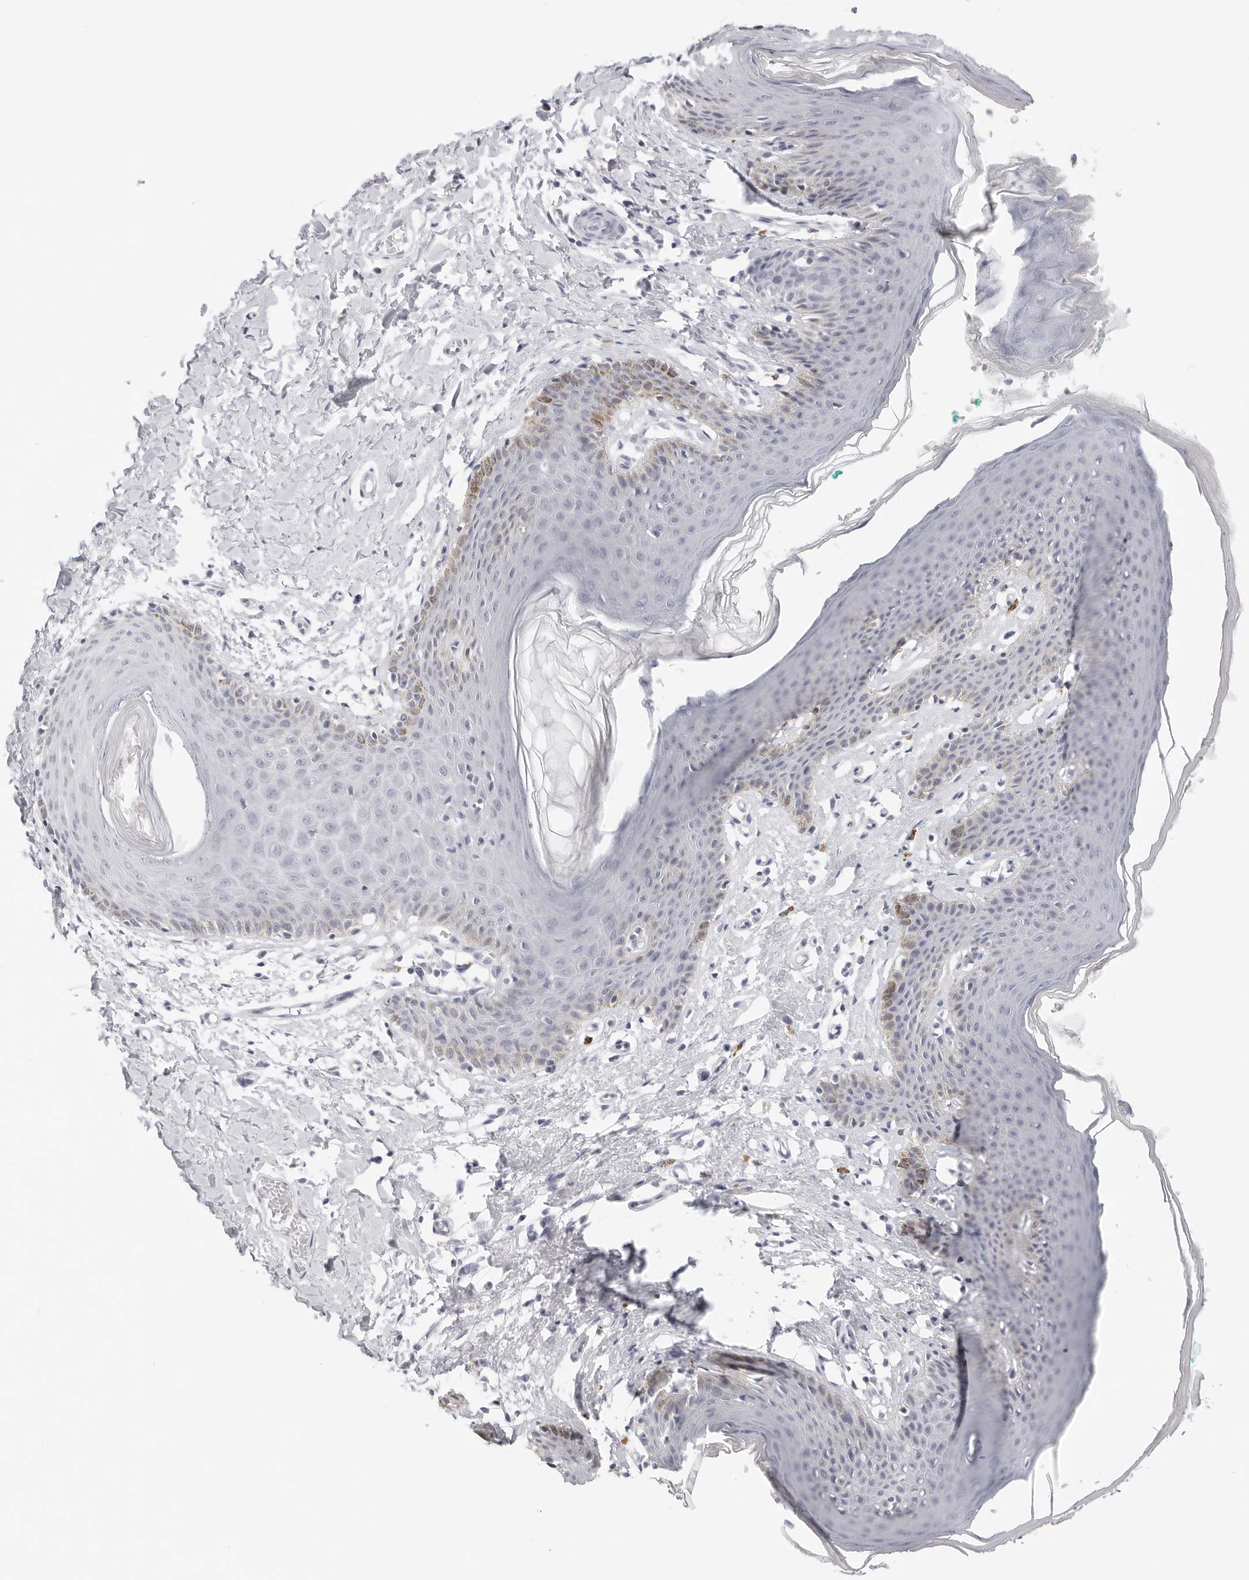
{"staining": {"intensity": "moderate", "quantity": "<25%", "location": "cytoplasmic/membranous"}, "tissue": "skin", "cell_type": "Epidermal cells", "image_type": "normal", "snomed": [{"axis": "morphology", "description": "Normal tissue, NOS"}, {"axis": "topography", "description": "Vulva"}], "caption": "Immunohistochemistry (DAB) staining of unremarkable skin exhibits moderate cytoplasmic/membranous protein positivity in about <25% of epidermal cells. (Stains: DAB in brown, nuclei in blue, Microscopy: brightfield microscopy at high magnification).", "gene": "CIART", "patient": {"sex": "female", "age": 66}}